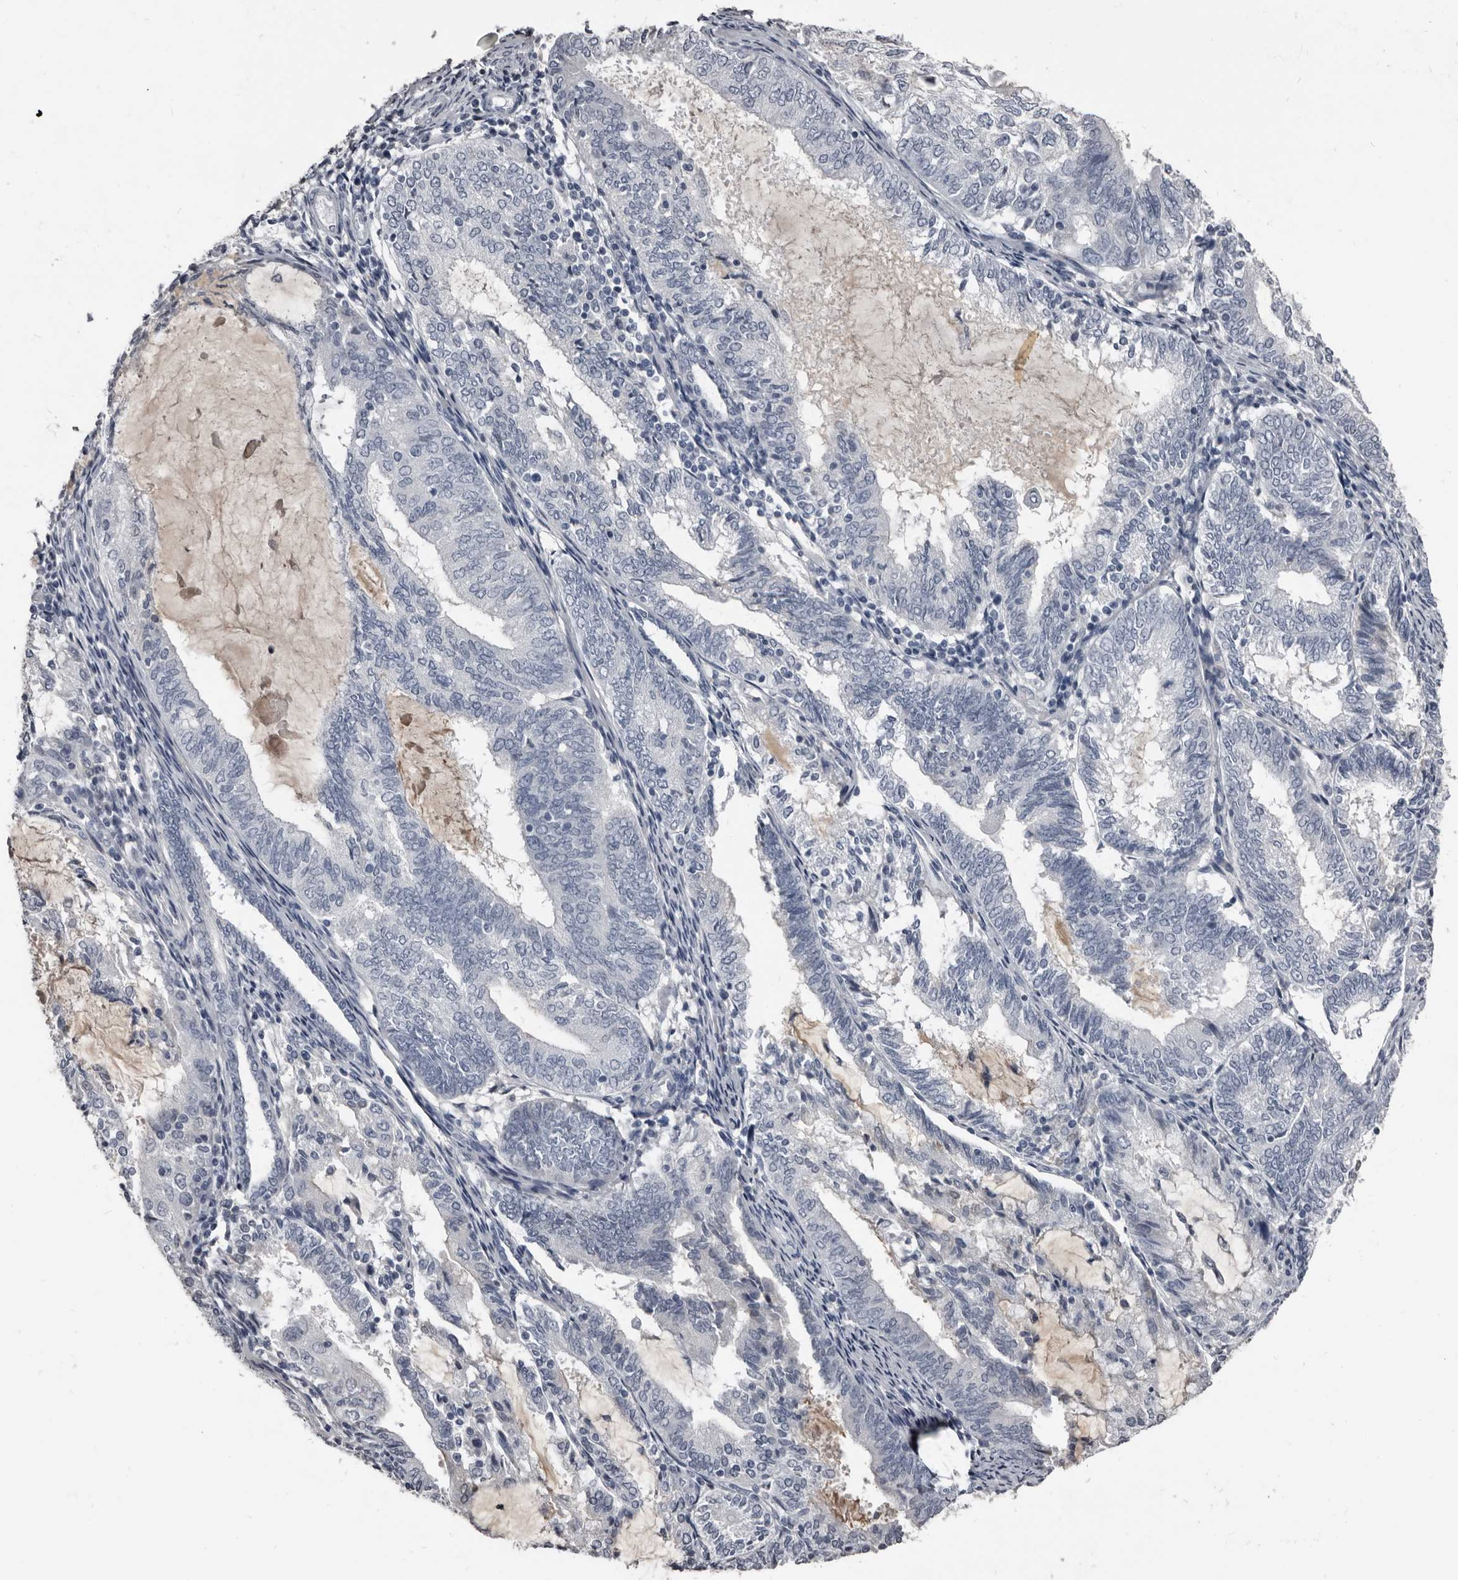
{"staining": {"intensity": "negative", "quantity": "none", "location": "none"}, "tissue": "endometrial cancer", "cell_type": "Tumor cells", "image_type": "cancer", "snomed": [{"axis": "morphology", "description": "Adenocarcinoma, NOS"}, {"axis": "topography", "description": "Endometrium"}], "caption": "This micrograph is of endometrial cancer stained with IHC to label a protein in brown with the nuclei are counter-stained blue. There is no expression in tumor cells. (Stains: DAB IHC with hematoxylin counter stain, Microscopy: brightfield microscopy at high magnification).", "gene": "GREB1", "patient": {"sex": "female", "age": 81}}